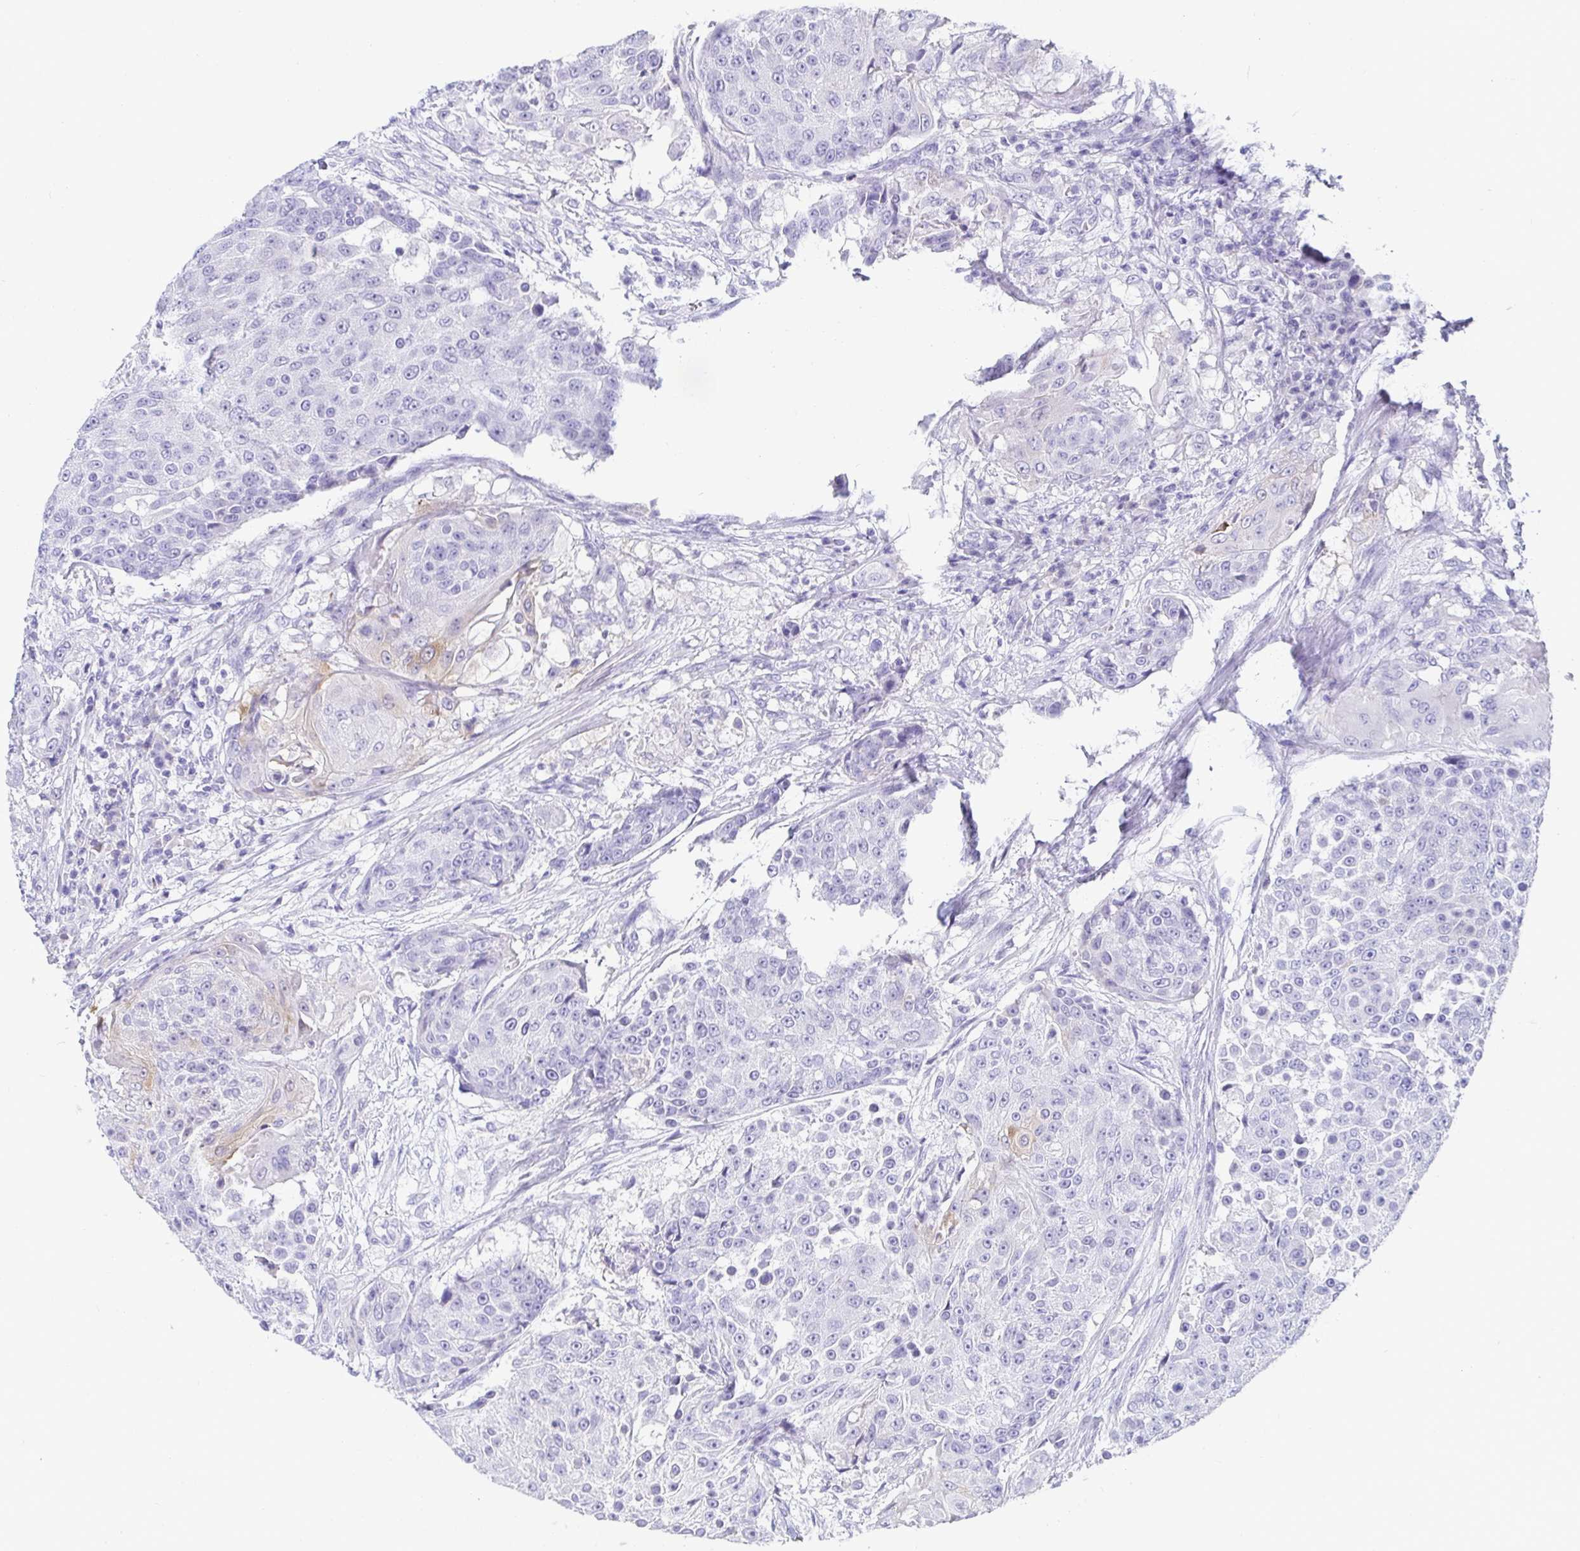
{"staining": {"intensity": "negative", "quantity": "none", "location": "none"}, "tissue": "urothelial cancer", "cell_type": "Tumor cells", "image_type": "cancer", "snomed": [{"axis": "morphology", "description": "Urothelial carcinoma, High grade"}, {"axis": "topography", "description": "Urinary bladder"}], "caption": "DAB immunohistochemical staining of urothelial cancer exhibits no significant expression in tumor cells.", "gene": "TMEM241", "patient": {"sex": "female", "age": 63}}